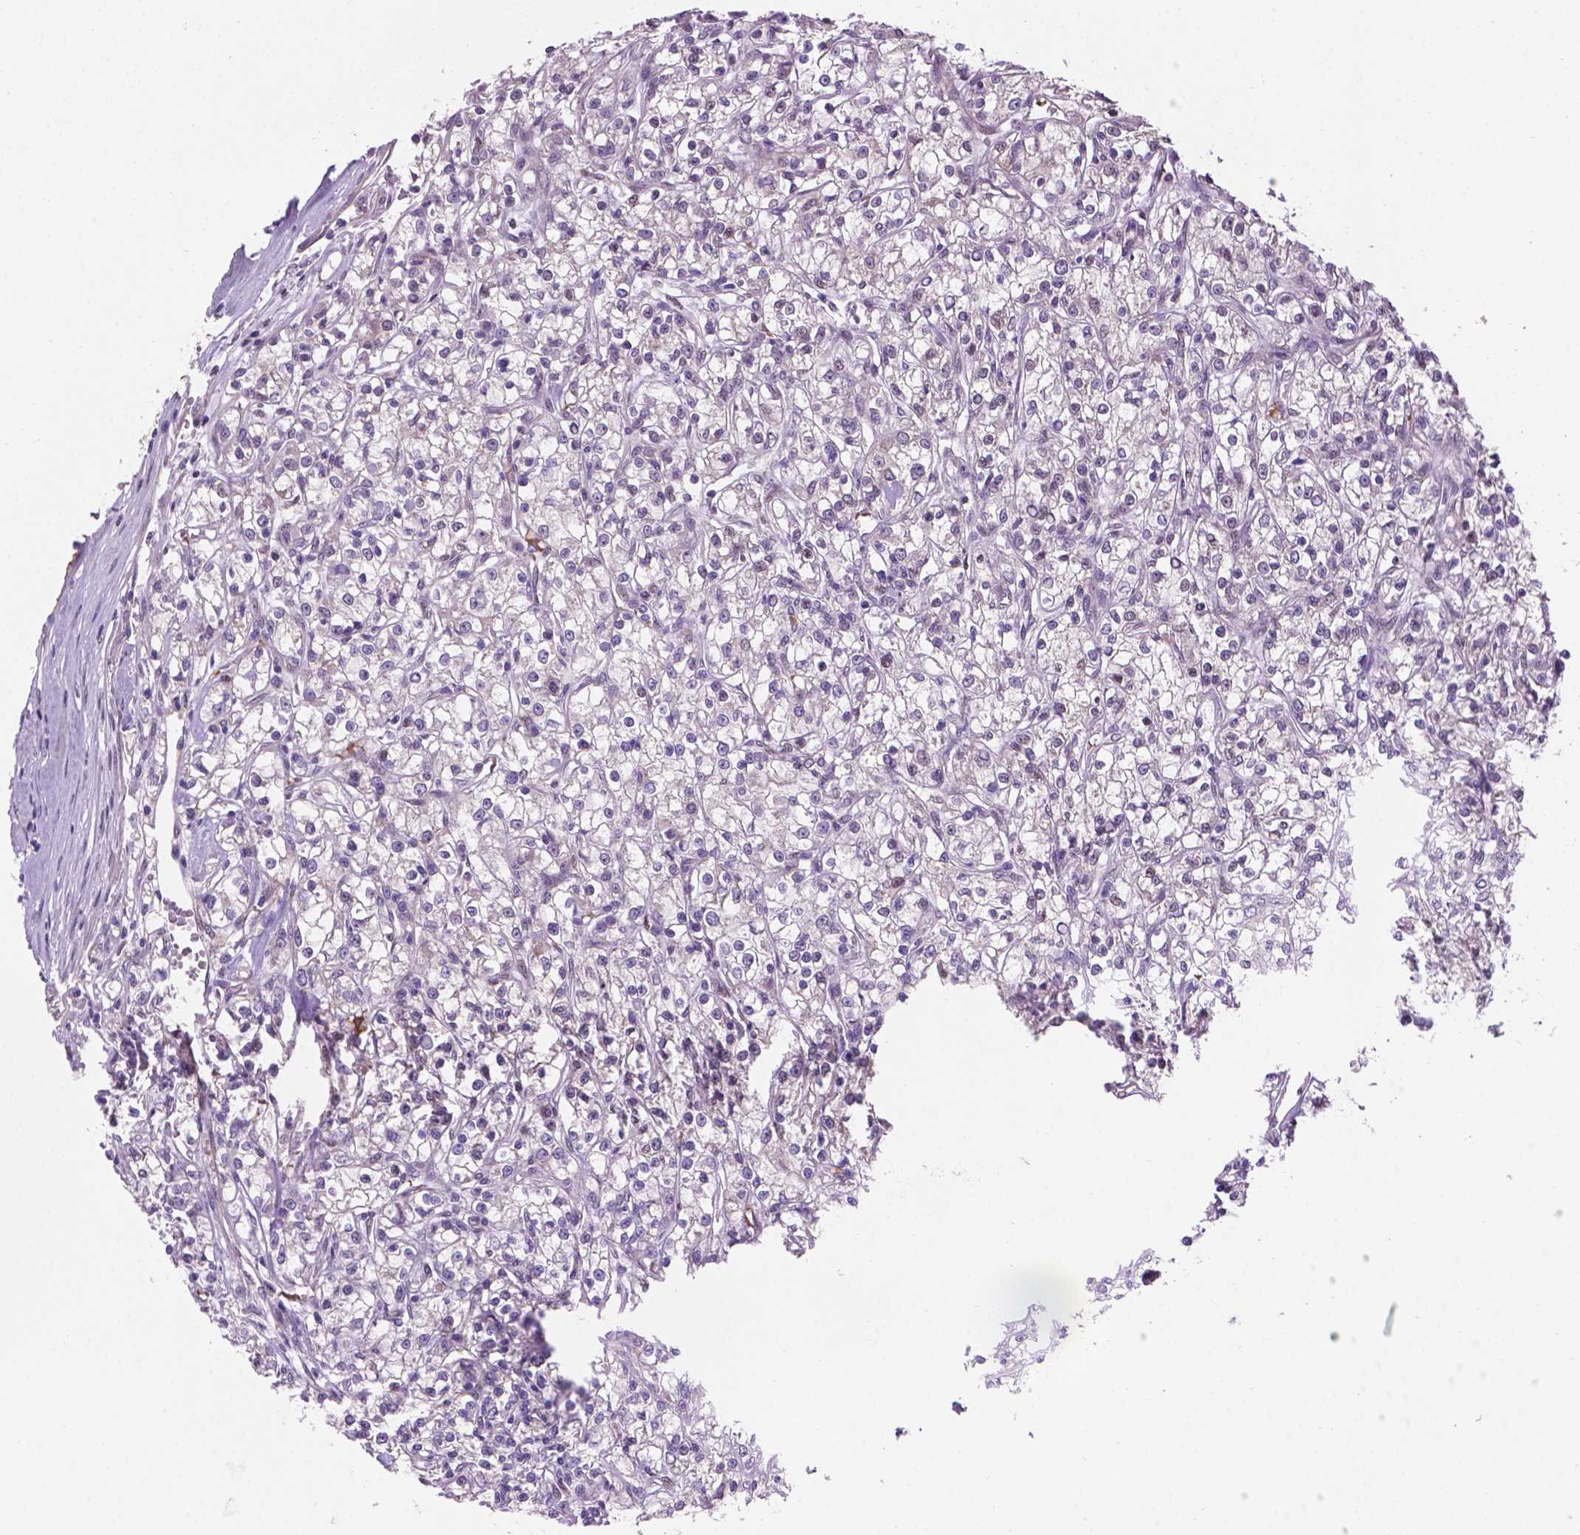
{"staining": {"intensity": "negative", "quantity": "none", "location": "none"}, "tissue": "renal cancer", "cell_type": "Tumor cells", "image_type": "cancer", "snomed": [{"axis": "morphology", "description": "Adenocarcinoma, NOS"}, {"axis": "topography", "description": "Kidney"}], "caption": "Tumor cells are negative for brown protein staining in renal adenocarcinoma. Brightfield microscopy of immunohistochemistry (IHC) stained with DAB (3,3'-diaminobenzidine) (brown) and hematoxylin (blue), captured at high magnification.", "gene": "IRF6", "patient": {"sex": "female", "age": 59}}